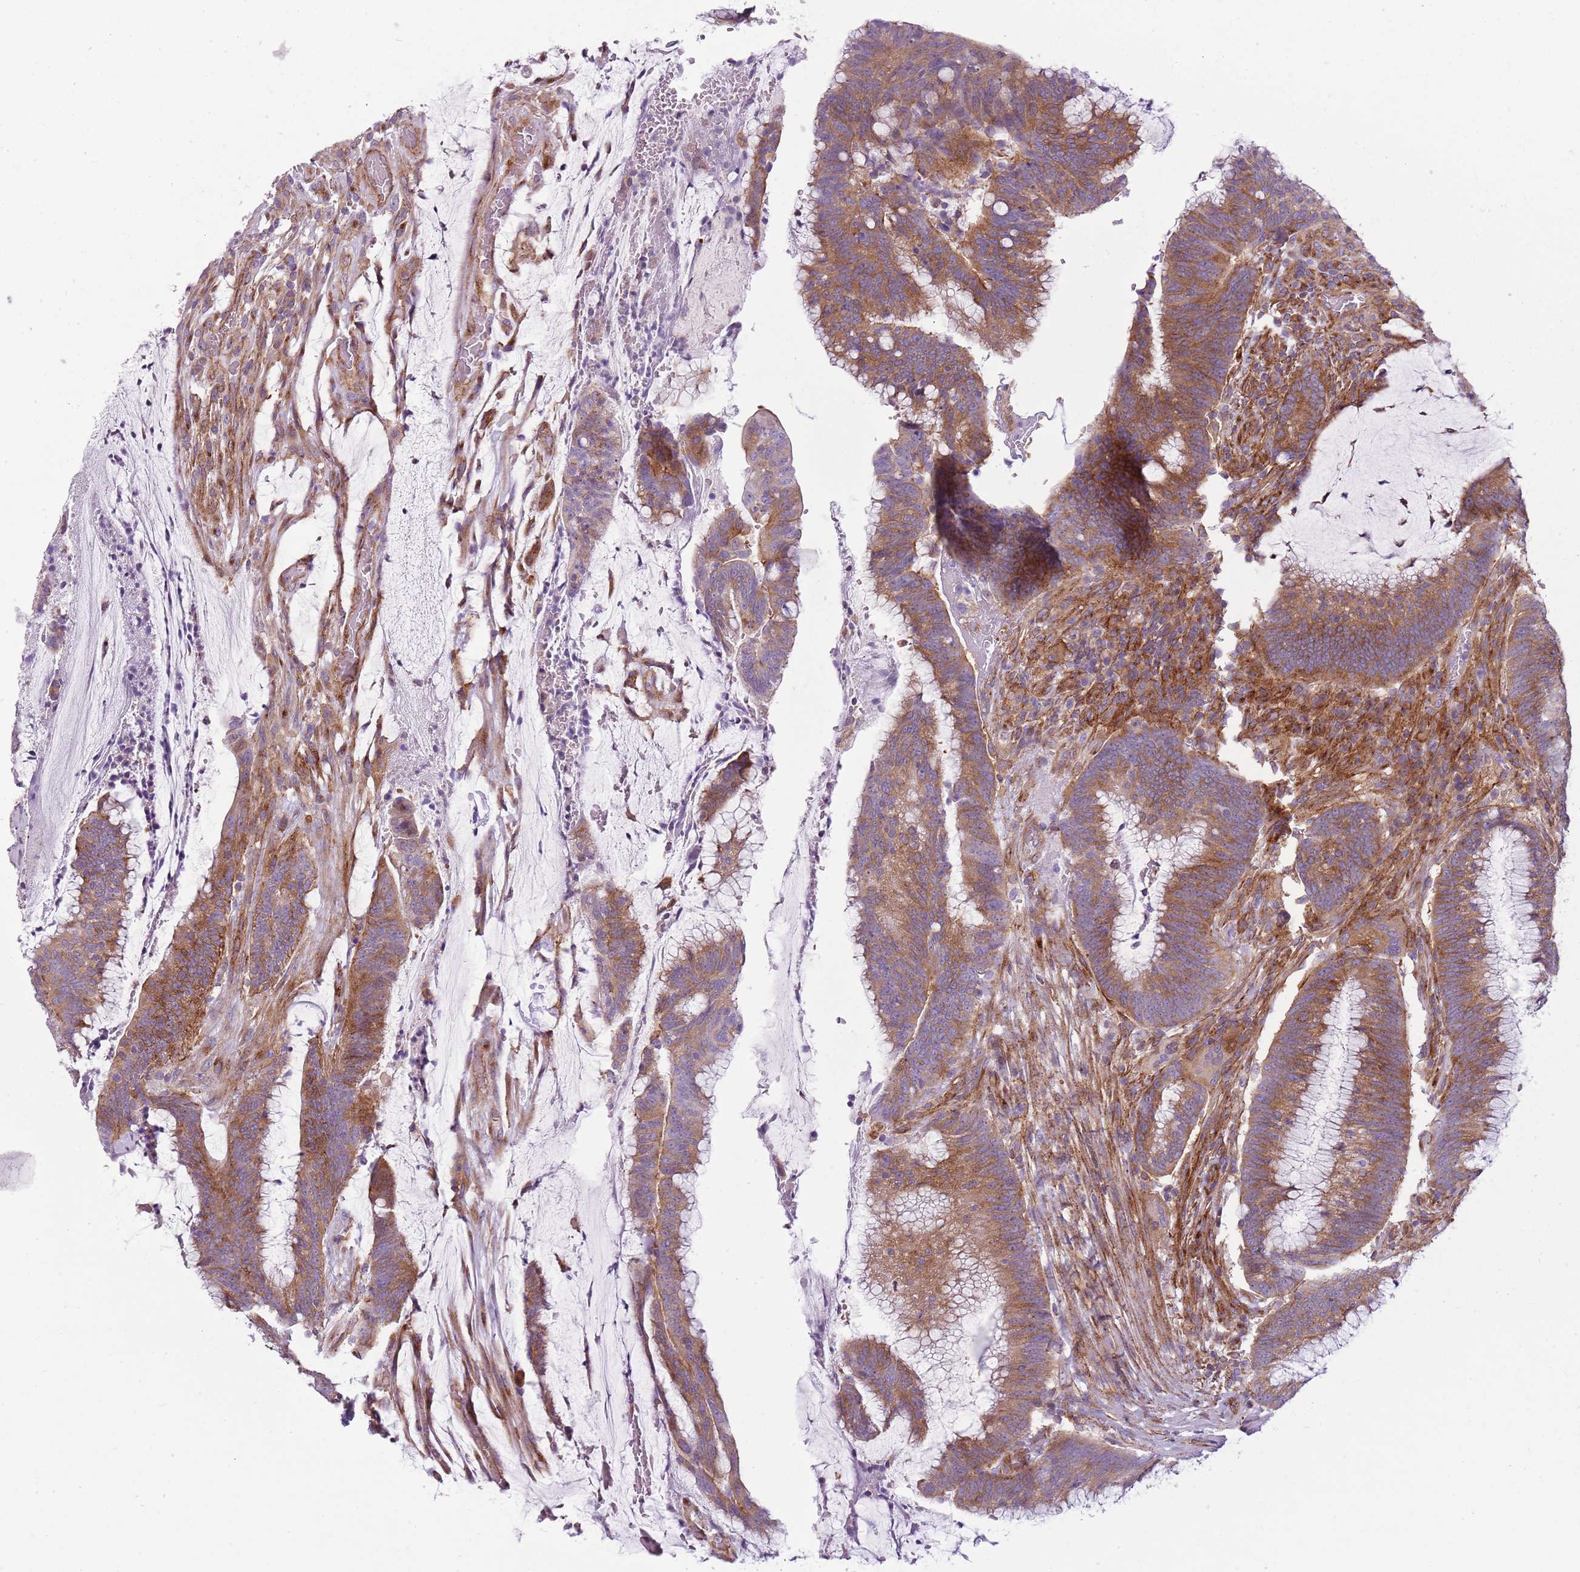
{"staining": {"intensity": "moderate", "quantity": ">75%", "location": "cytoplasmic/membranous"}, "tissue": "colorectal cancer", "cell_type": "Tumor cells", "image_type": "cancer", "snomed": [{"axis": "morphology", "description": "Adenocarcinoma, NOS"}, {"axis": "topography", "description": "Rectum"}], "caption": "Immunohistochemical staining of adenocarcinoma (colorectal) displays moderate cytoplasmic/membranous protein expression in approximately >75% of tumor cells.", "gene": "SNX1", "patient": {"sex": "female", "age": 77}}